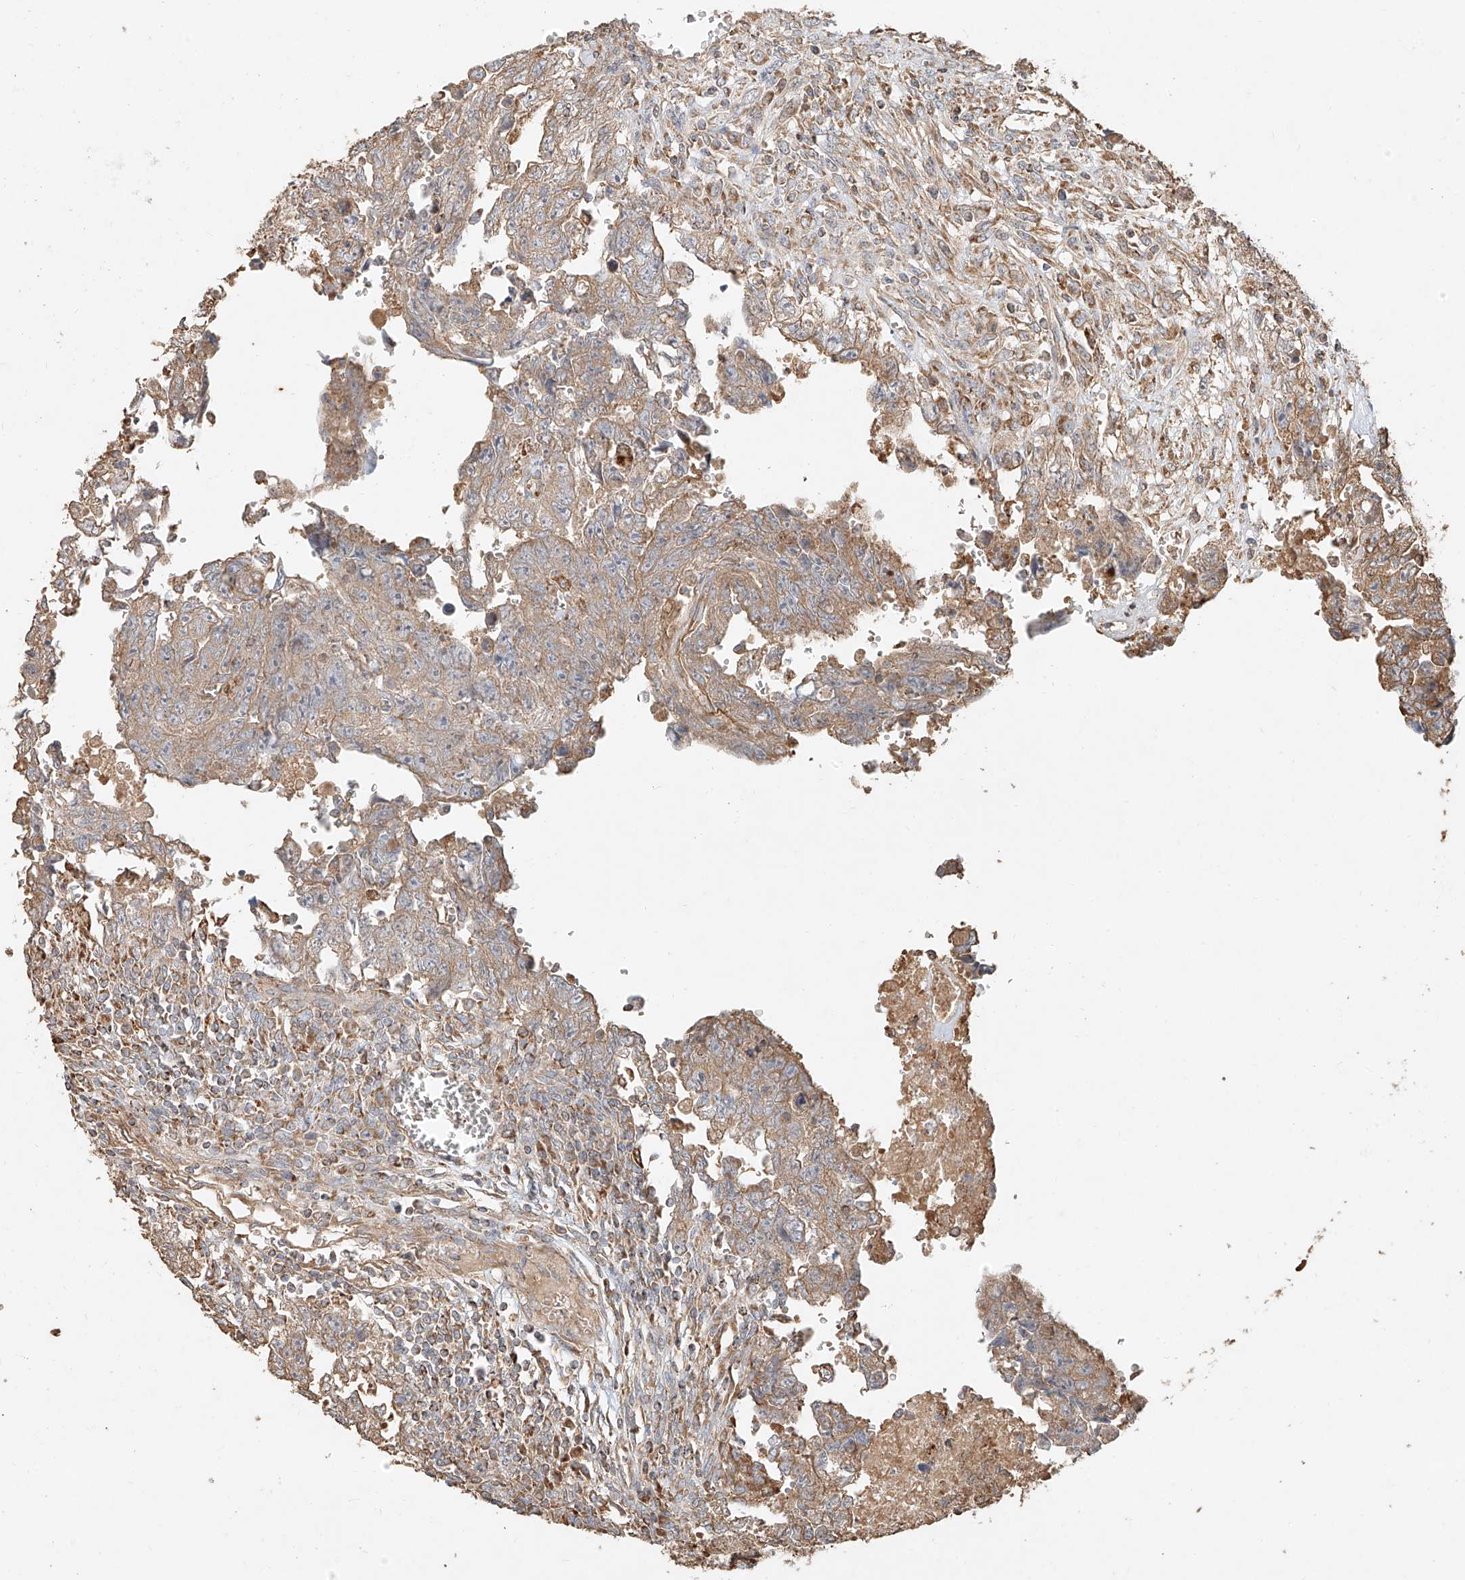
{"staining": {"intensity": "moderate", "quantity": ">75%", "location": "cytoplasmic/membranous"}, "tissue": "testis cancer", "cell_type": "Tumor cells", "image_type": "cancer", "snomed": [{"axis": "morphology", "description": "Carcinoma, Embryonal, NOS"}, {"axis": "topography", "description": "Testis"}], "caption": "Immunohistochemical staining of embryonal carcinoma (testis) reveals medium levels of moderate cytoplasmic/membranous protein staining in about >75% of tumor cells. The protein is stained brown, and the nuclei are stained in blue (DAB IHC with brightfield microscopy, high magnification).", "gene": "EFNB1", "patient": {"sex": "male", "age": 28}}